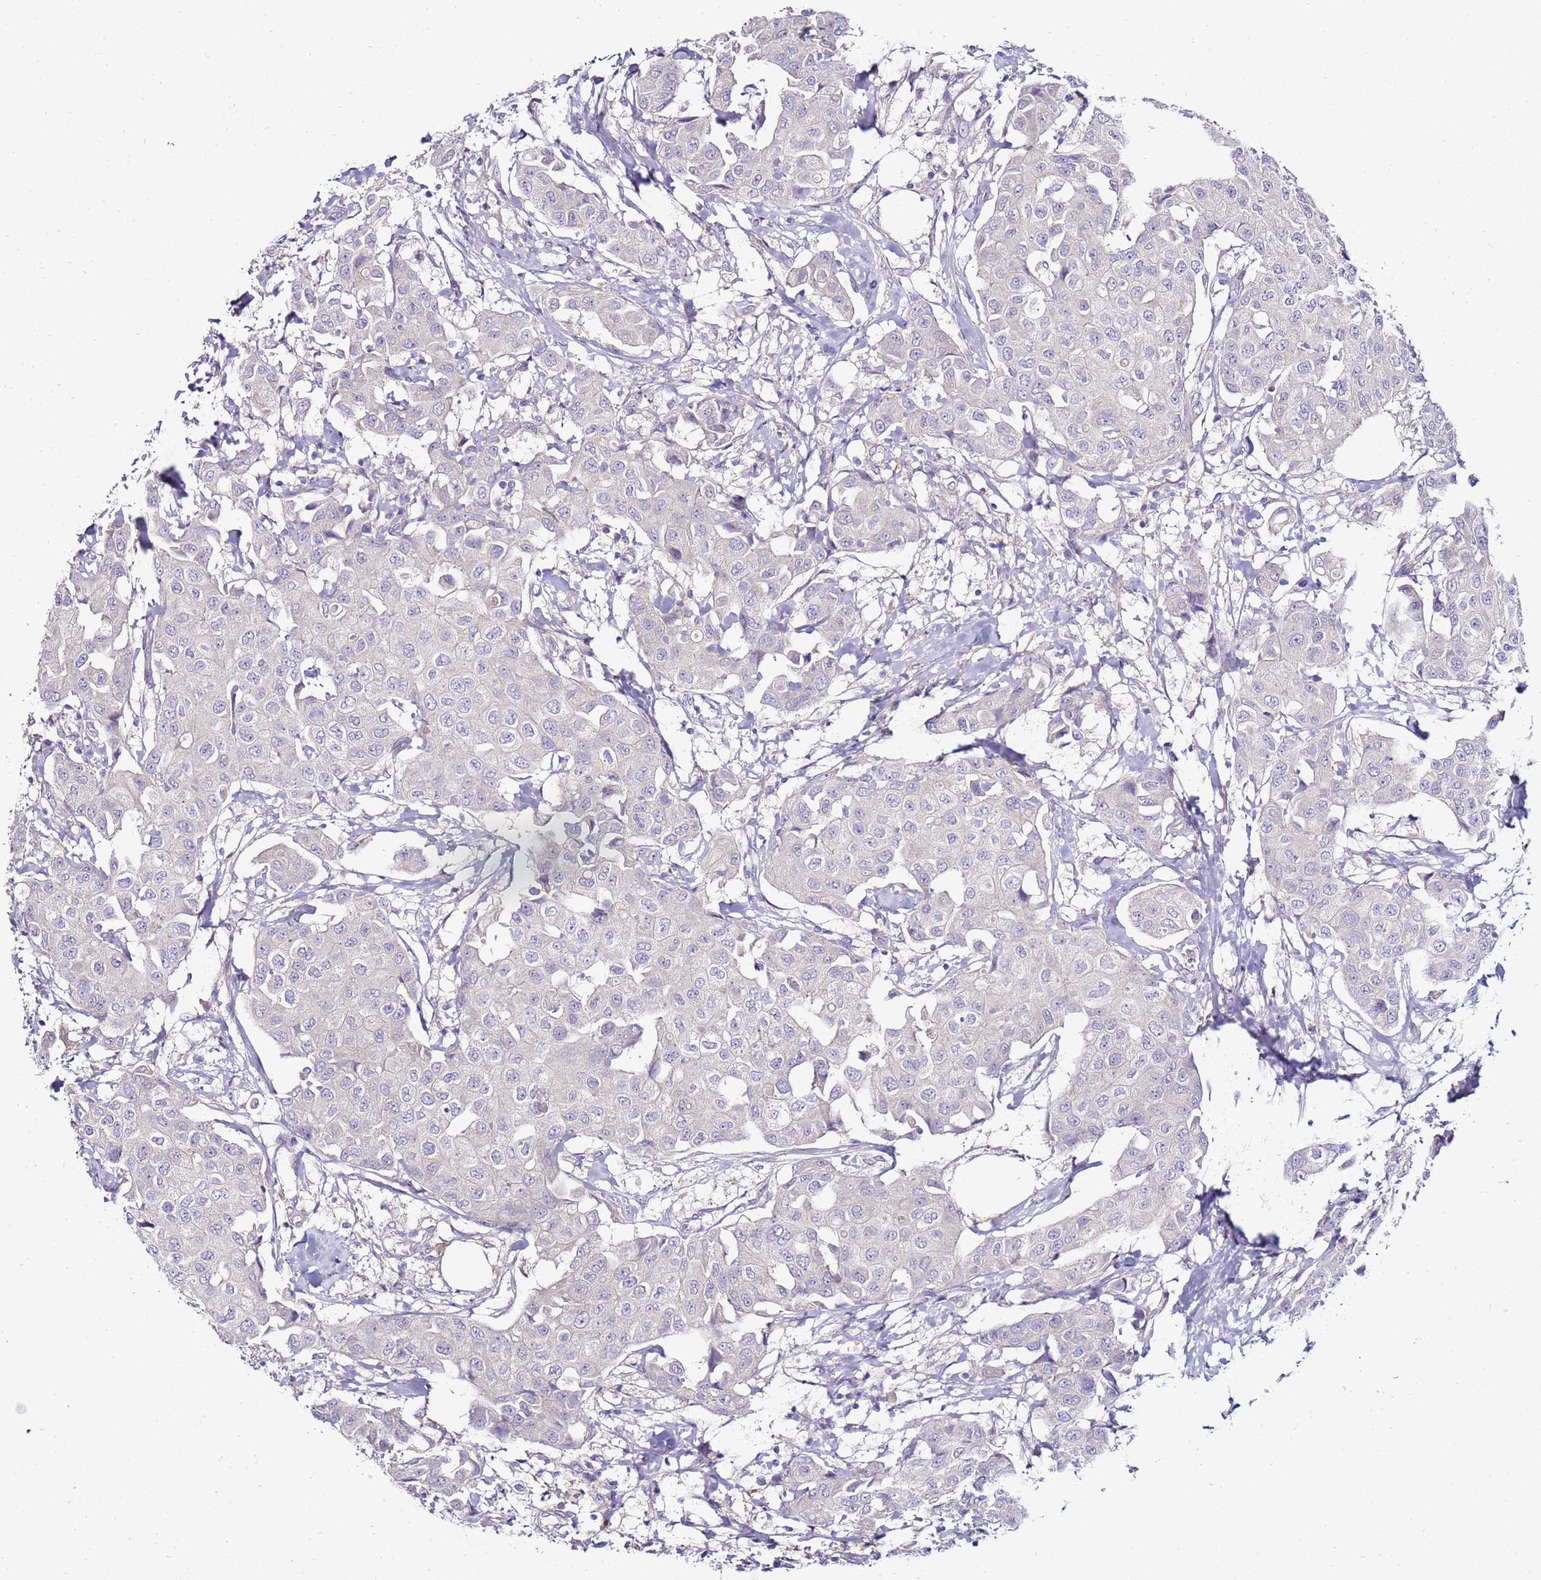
{"staining": {"intensity": "negative", "quantity": "none", "location": "none"}, "tissue": "breast cancer", "cell_type": "Tumor cells", "image_type": "cancer", "snomed": [{"axis": "morphology", "description": "Duct carcinoma"}, {"axis": "topography", "description": "Breast"}, {"axis": "topography", "description": "Lymph node"}], "caption": "Breast cancer (intraductal carcinoma) was stained to show a protein in brown. There is no significant expression in tumor cells.", "gene": "GPN3", "patient": {"sex": "female", "age": 80}}